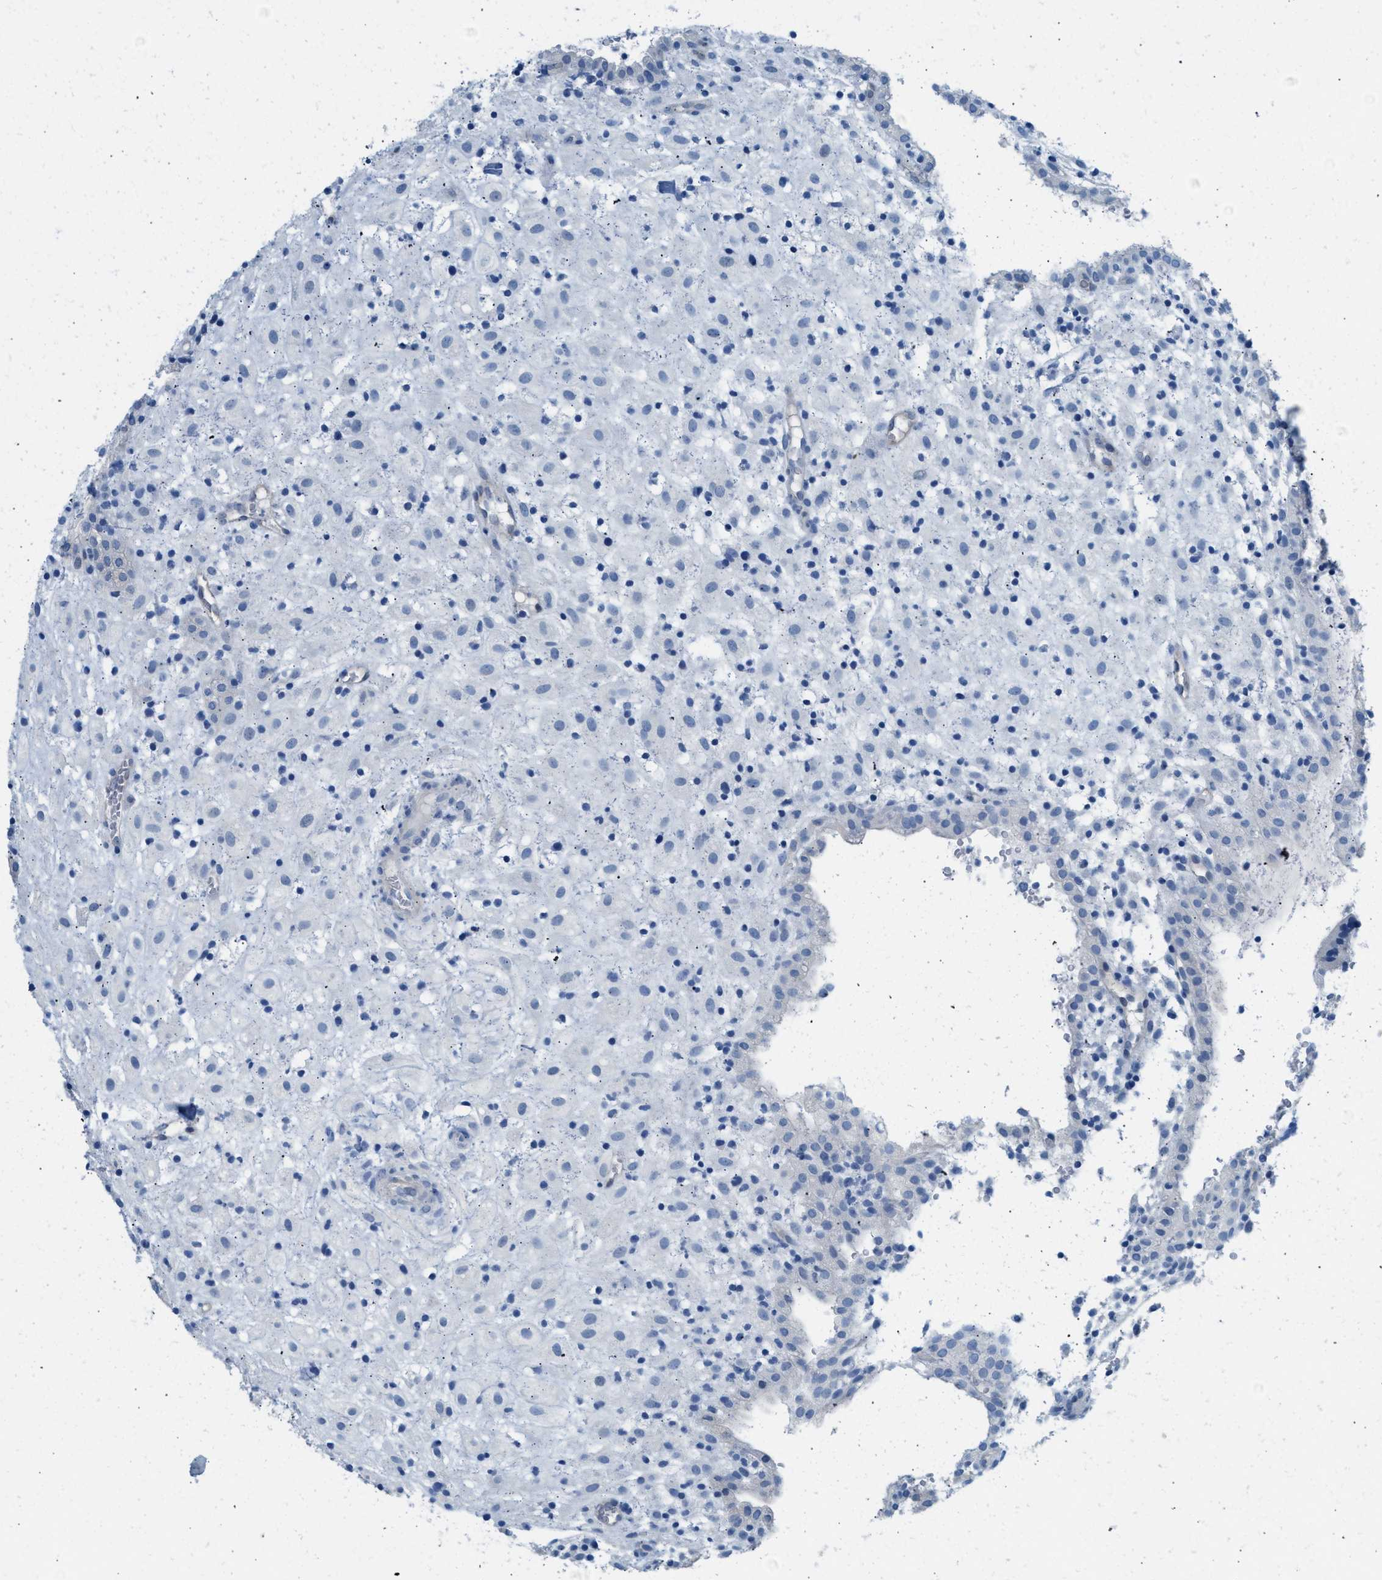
{"staining": {"intensity": "negative", "quantity": "none", "location": "none"}, "tissue": "placenta", "cell_type": "Decidual cells", "image_type": "normal", "snomed": [{"axis": "morphology", "description": "Normal tissue, NOS"}, {"axis": "topography", "description": "Placenta"}], "caption": "The micrograph reveals no staining of decidual cells in unremarkable placenta.", "gene": "SPAM1", "patient": {"sex": "female", "age": 18}}